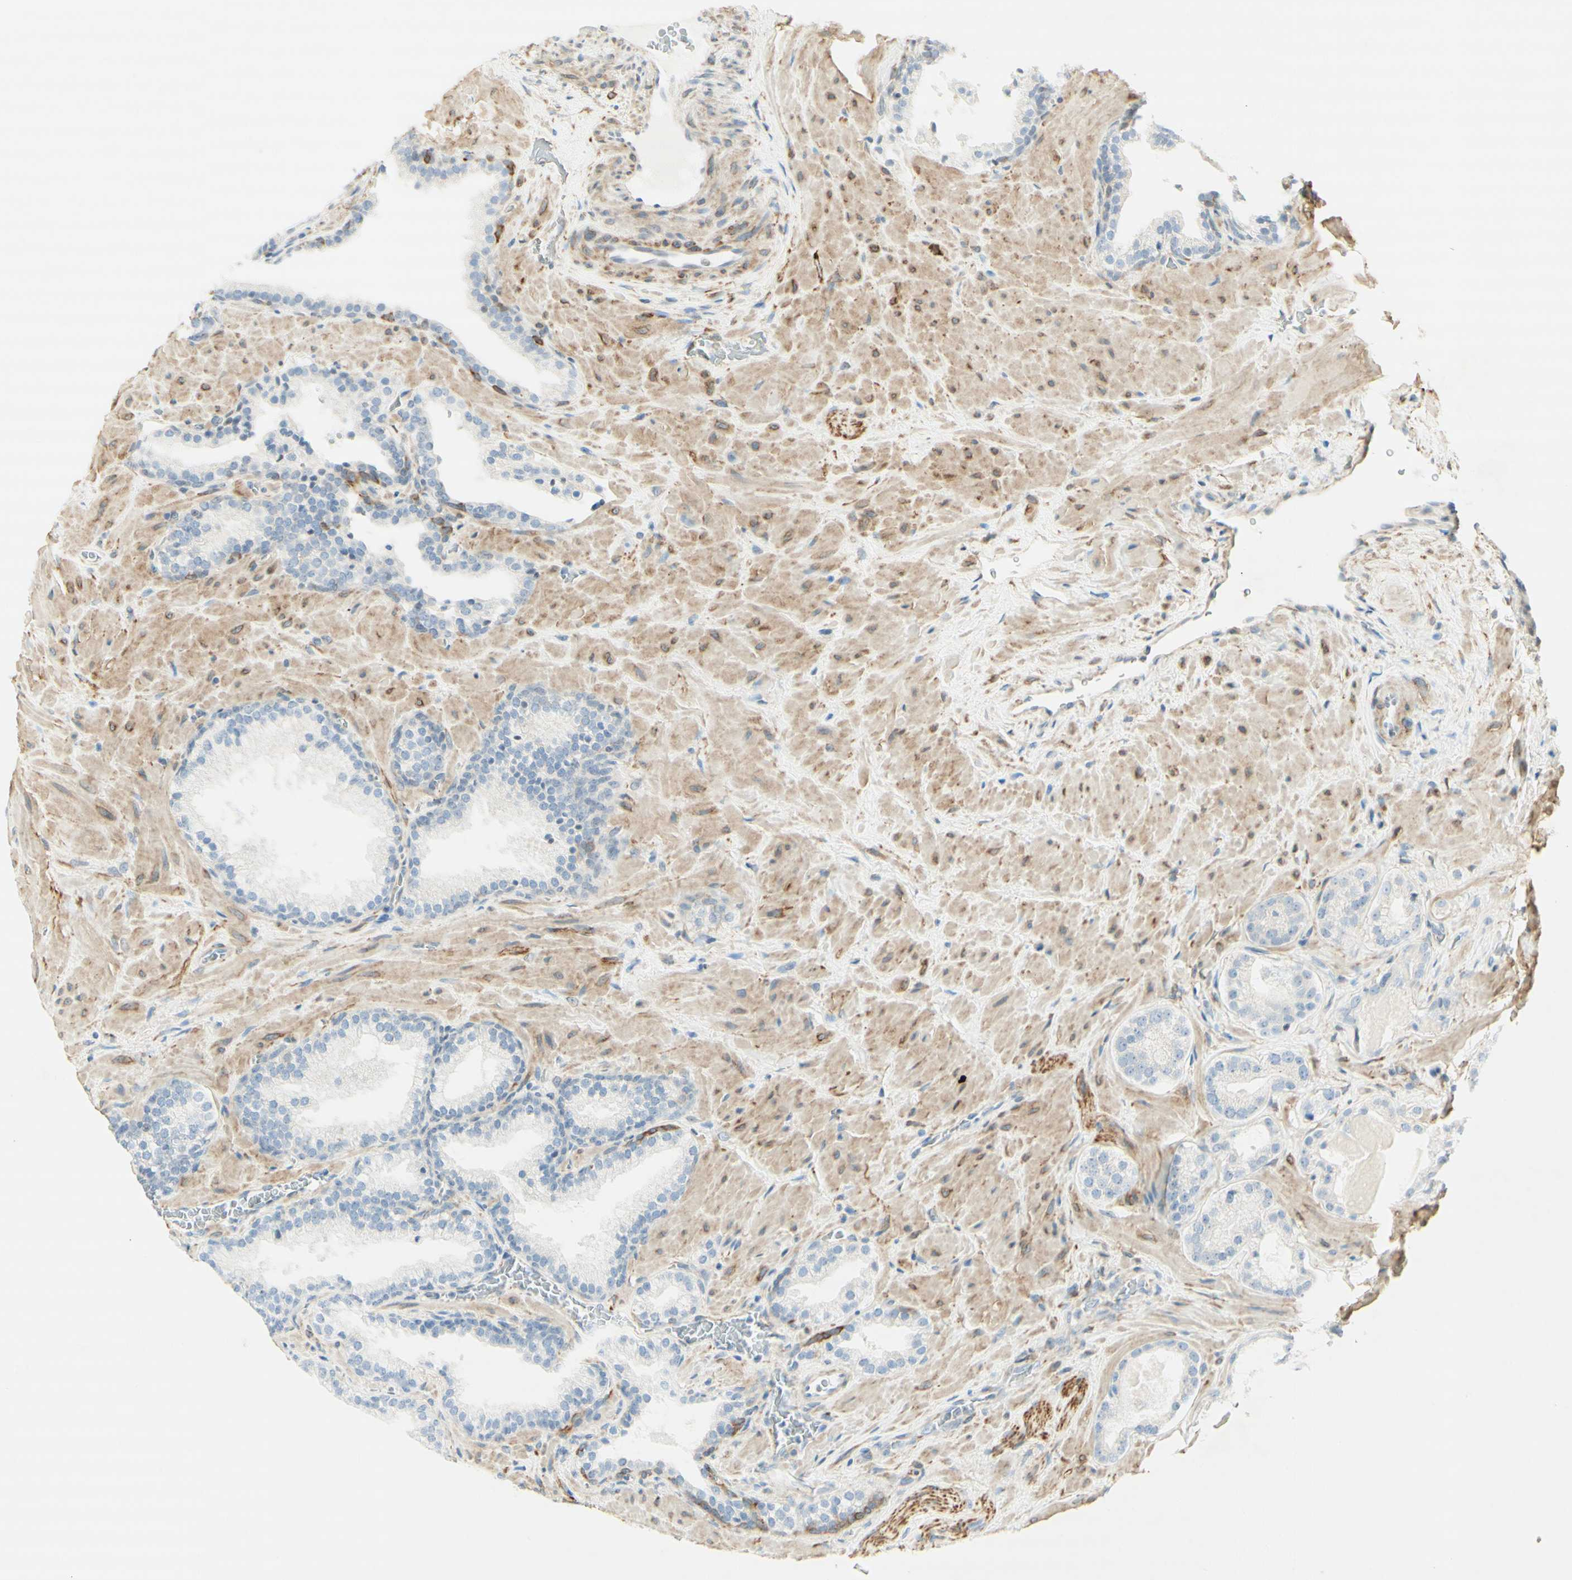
{"staining": {"intensity": "negative", "quantity": "none", "location": "none"}, "tissue": "prostate cancer", "cell_type": "Tumor cells", "image_type": "cancer", "snomed": [{"axis": "morphology", "description": "Adenocarcinoma, High grade"}, {"axis": "topography", "description": "Prostate"}], "caption": "An IHC image of prostate cancer (high-grade adenocarcinoma) is shown. There is no staining in tumor cells of prostate cancer (high-grade adenocarcinoma).", "gene": "MAP1B", "patient": {"sex": "male", "age": 64}}